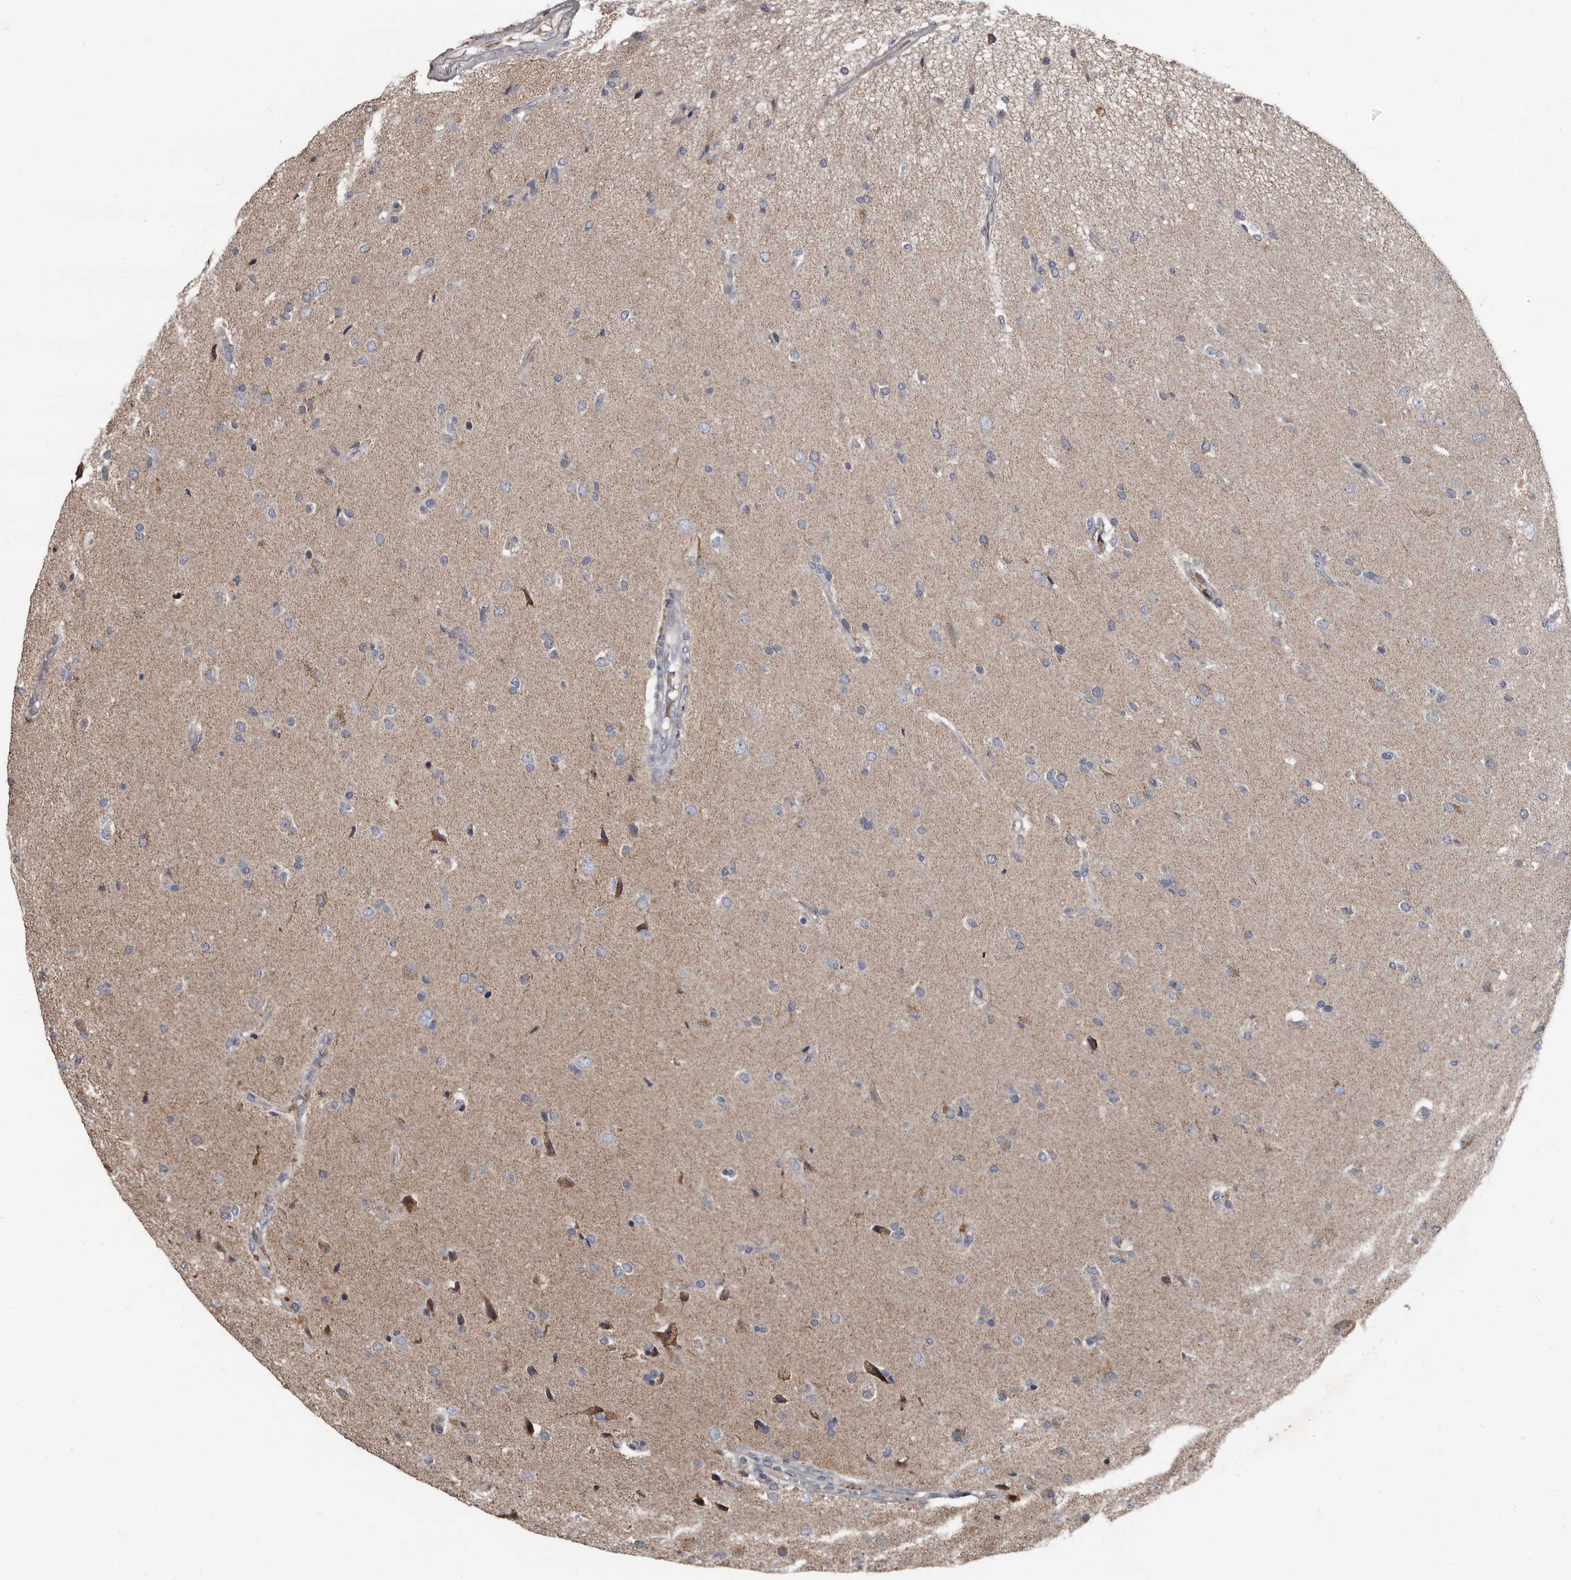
{"staining": {"intensity": "negative", "quantity": "none", "location": "none"}, "tissue": "glioma", "cell_type": "Tumor cells", "image_type": "cancer", "snomed": [{"axis": "morphology", "description": "Glioma, malignant, High grade"}, {"axis": "topography", "description": "Brain"}], "caption": "Immunohistochemistry (IHC) micrograph of neoplastic tissue: human malignant glioma (high-grade) stained with DAB exhibits no significant protein staining in tumor cells.", "gene": "GREB1", "patient": {"sex": "male", "age": 72}}